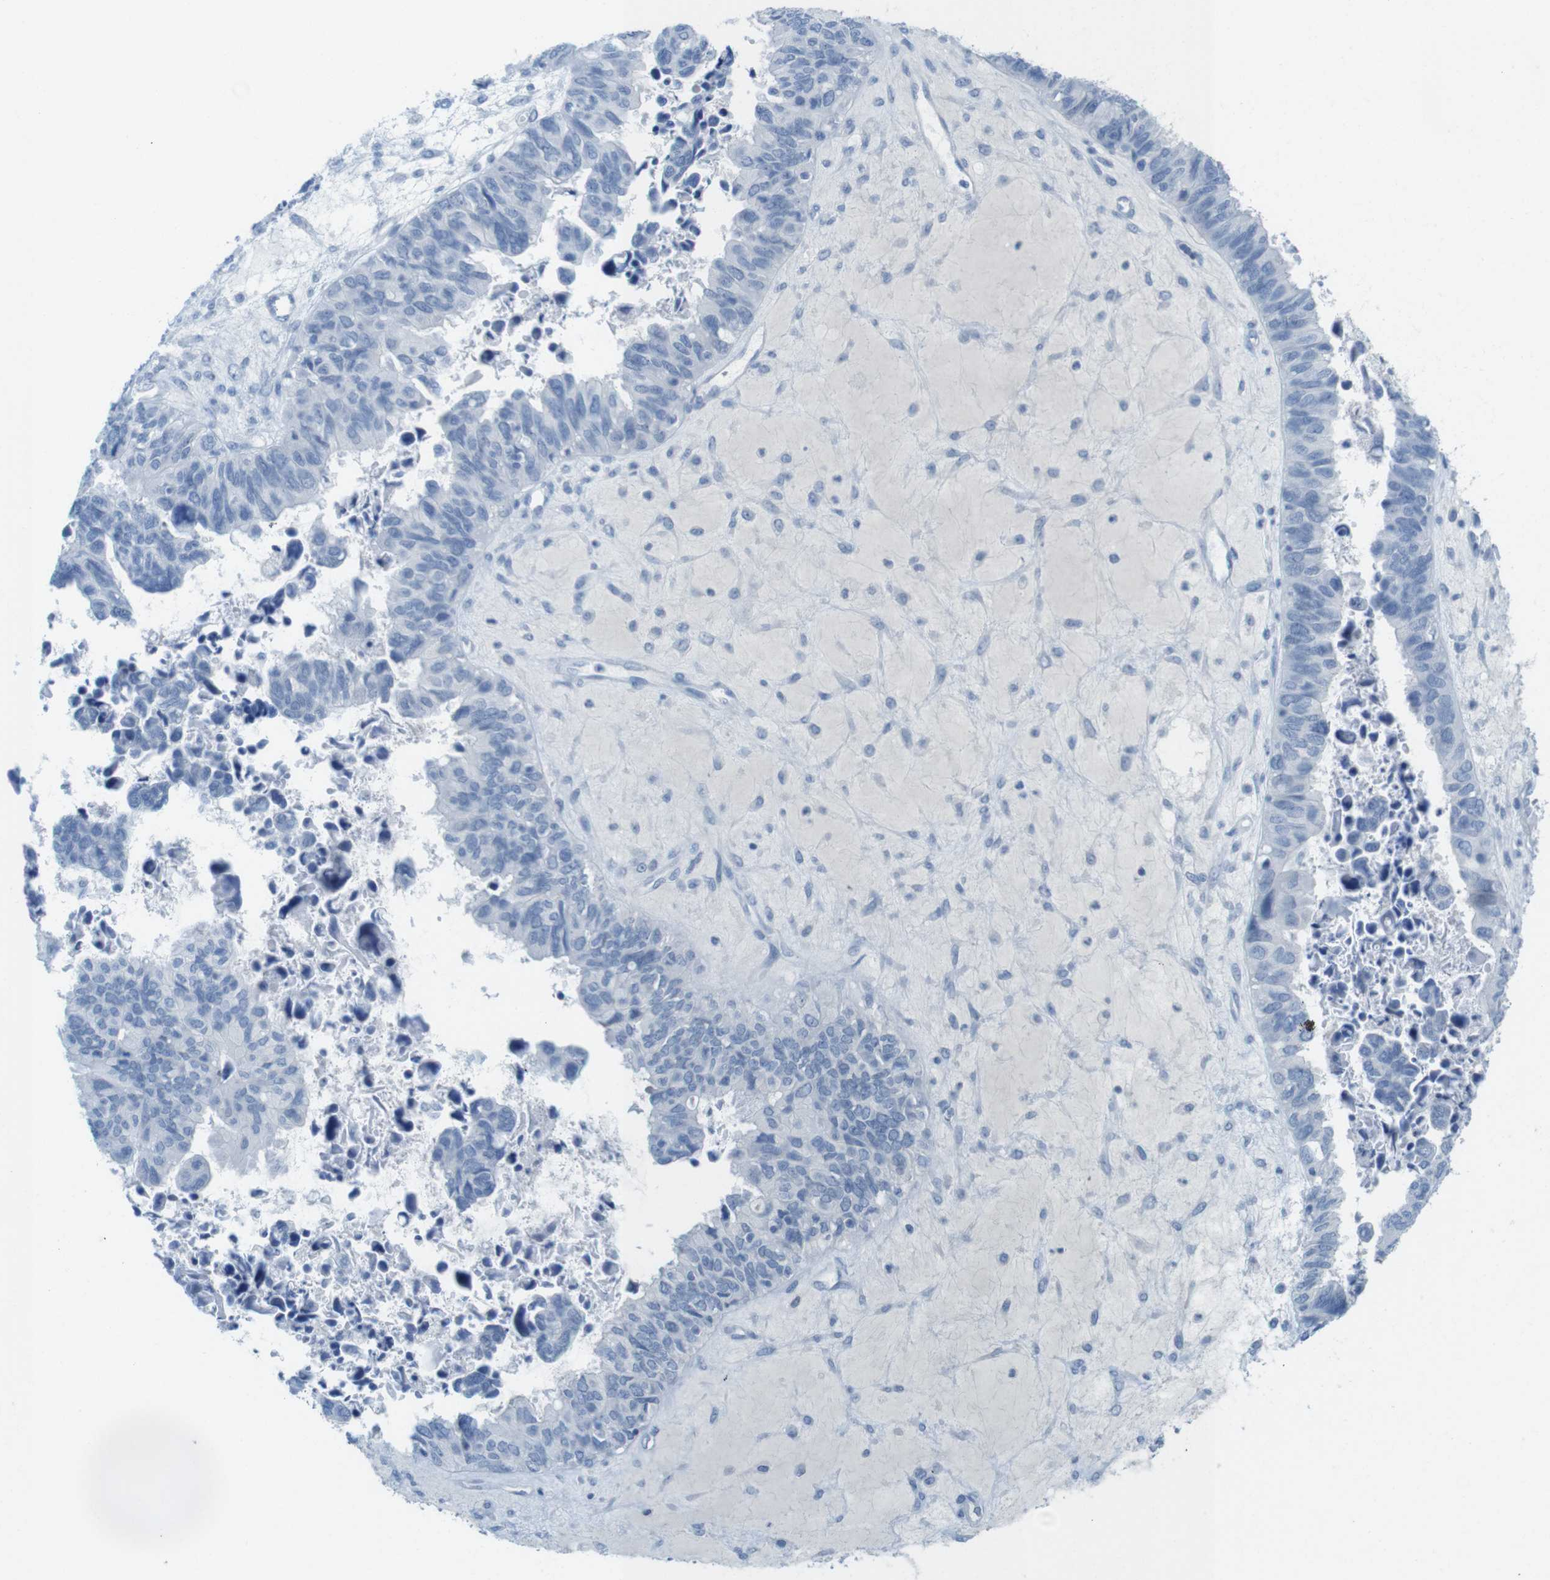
{"staining": {"intensity": "negative", "quantity": "none", "location": "none"}, "tissue": "ovarian cancer", "cell_type": "Tumor cells", "image_type": "cancer", "snomed": [{"axis": "morphology", "description": "Cystadenocarcinoma, serous, NOS"}, {"axis": "topography", "description": "Ovary"}], "caption": "Immunohistochemistry of human ovarian serous cystadenocarcinoma demonstrates no expression in tumor cells.", "gene": "OPN1SW", "patient": {"sex": "female", "age": 79}}